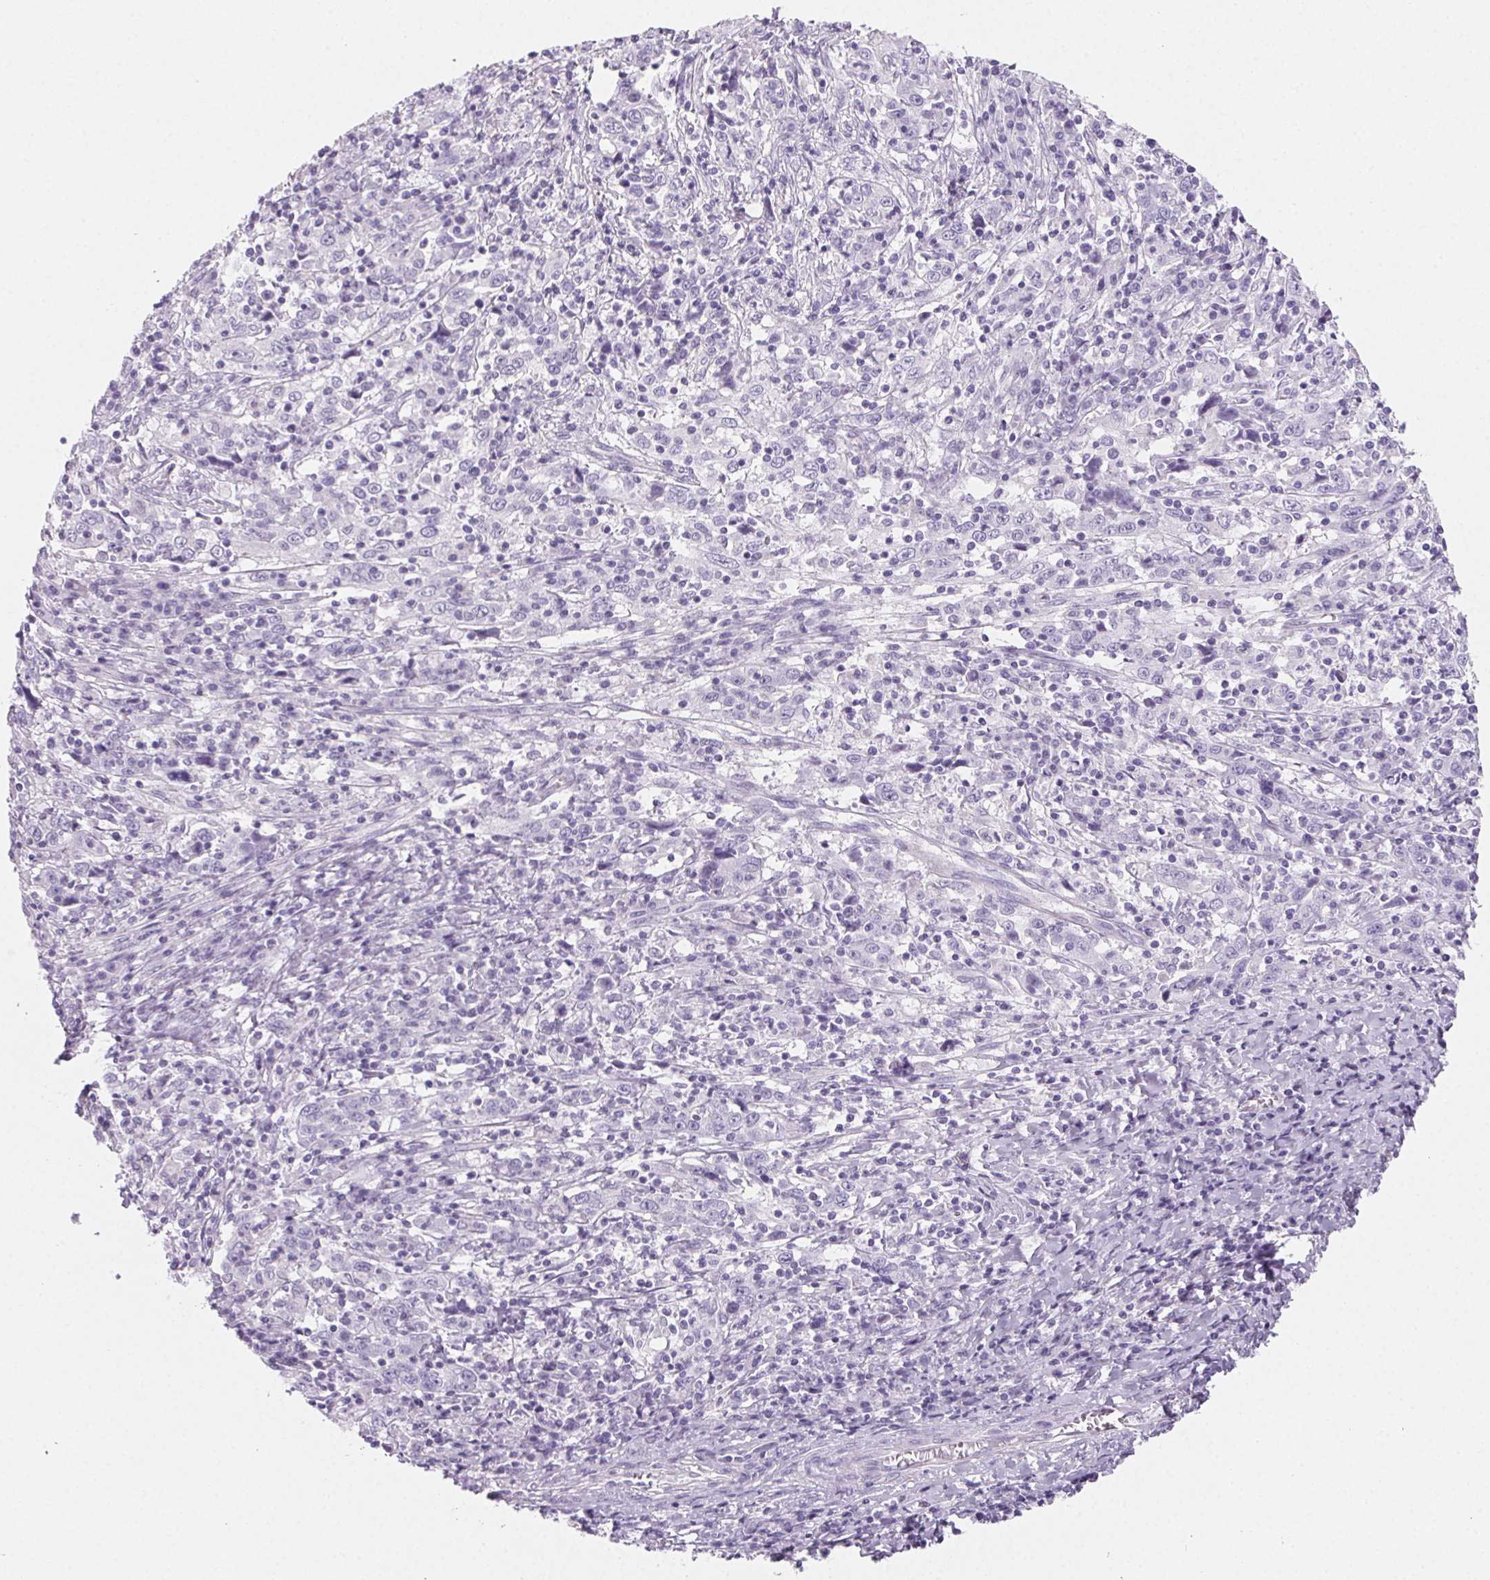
{"staining": {"intensity": "negative", "quantity": "none", "location": "none"}, "tissue": "cervical cancer", "cell_type": "Tumor cells", "image_type": "cancer", "snomed": [{"axis": "morphology", "description": "Squamous cell carcinoma, NOS"}, {"axis": "topography", "description": "Cervix"}], "caption": "Tumor cells are negative for protein expression in human cervical cancer.", "gene": "PRSS3", "patient": {"sex": "female", "age": 46}}